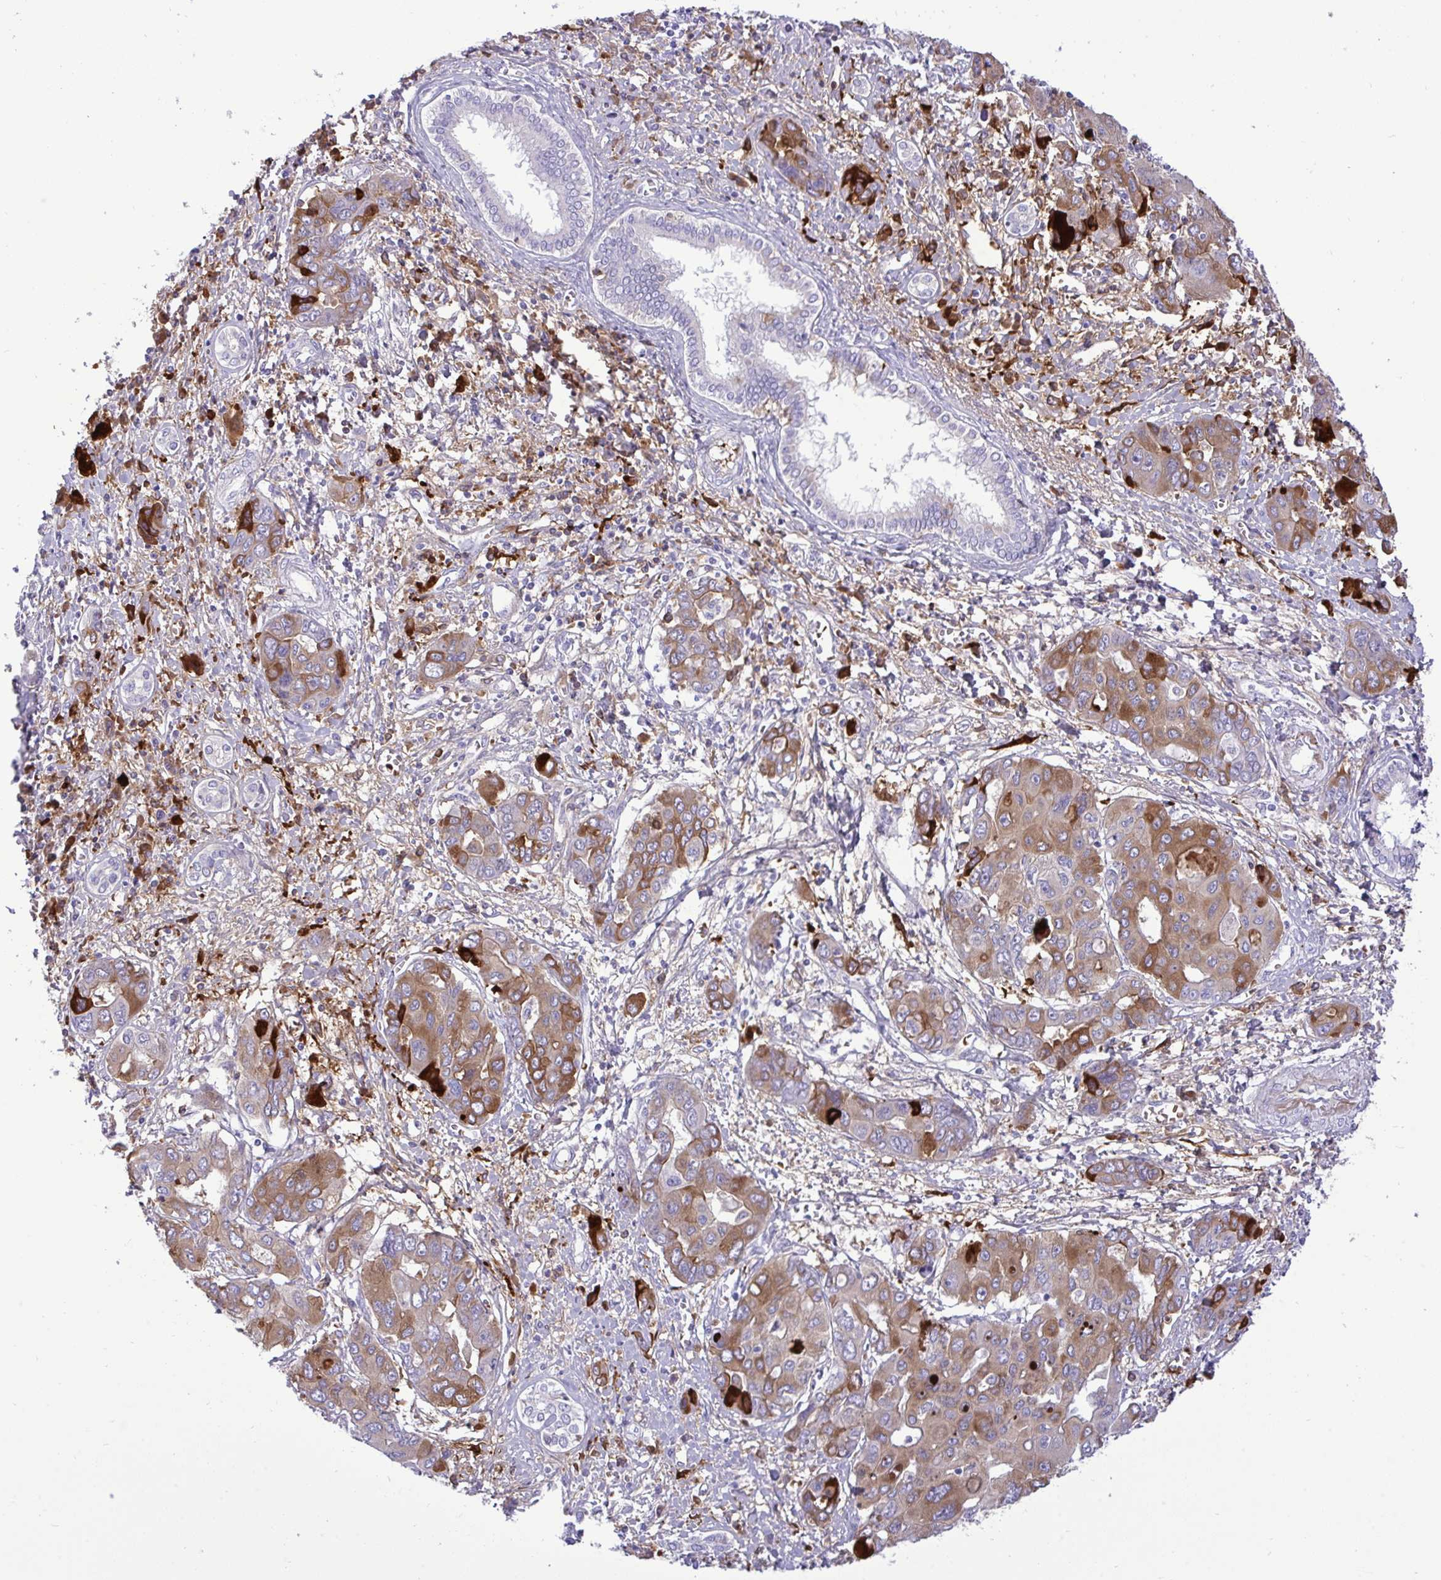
{"staining": {"intensity": "moderate", "quantity": ">75%", "location": "cytoplasmic/membranous"}, "tissue": "liver cancer", "cell_type": "Tumor cells", "image_type": "cancer", "snomed": [{"axis": "morphology", "description": "Cholangiocarcinoma"}, {"axis": "topography", "description": "Liver"}], "caption": "Human liver cancer stained for a protein (brown) reveals moderate cytoplasmic/membranous positive expression in about >75% of tumor cells.", "gene": "F2", "patient": {"sex": "male", "age": 67}}